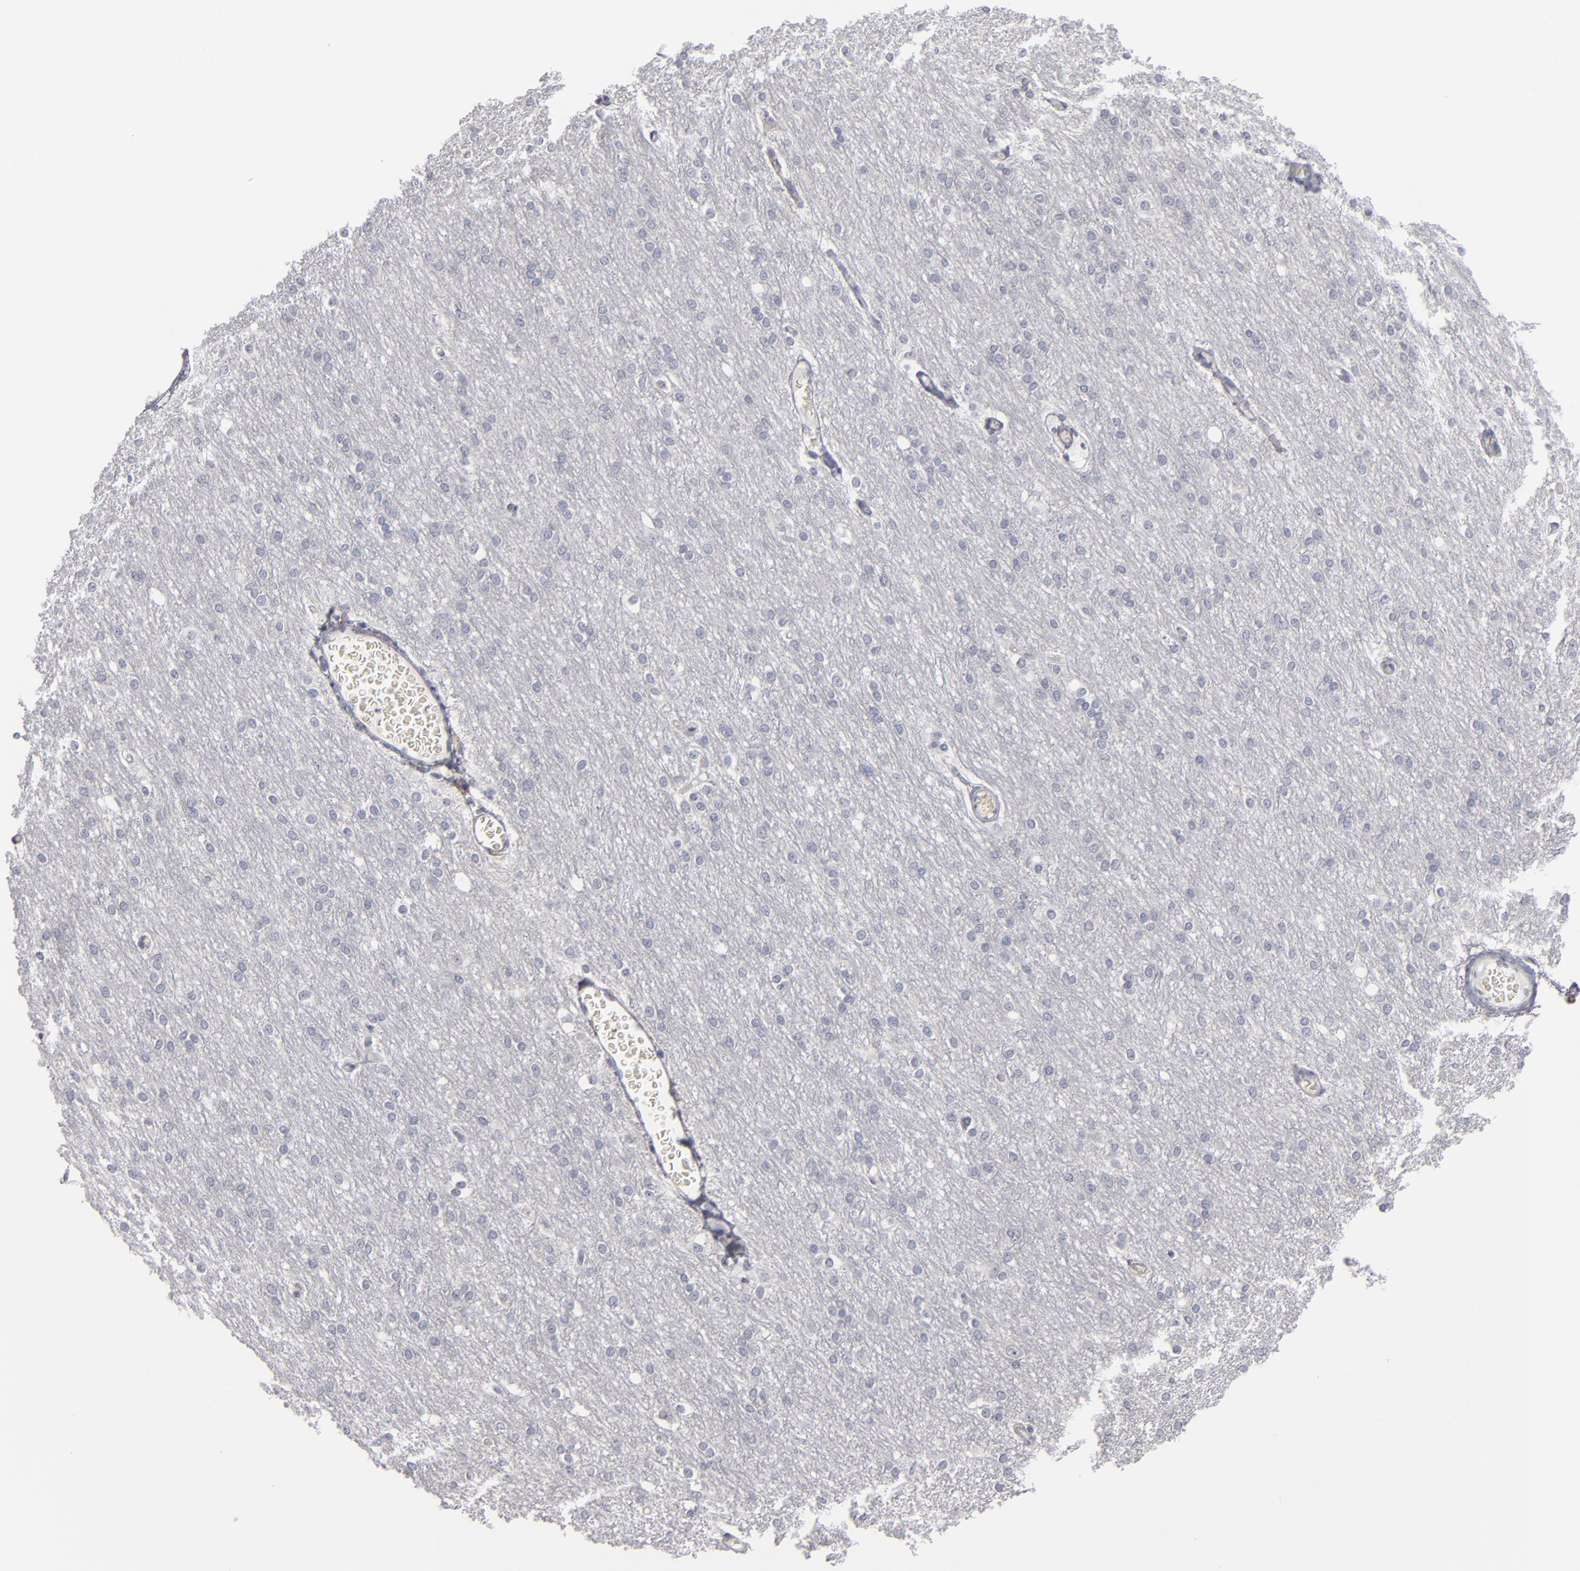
{"staining": {"intensity": "negative", "quantity": "none", "location": "none"}, "tissue": "cerebral cortex", "cell_type": "Endothelial cells", "image_type": "normal", "snomed": [{"axis": "morphology", "description": "Normal tissue, NOS"}, {"axis": "morphology", "description": "Inflammation, NOS"}, {"axis": "topography", "description": "Cerebral cortex"}], "caption": "An image of cerebral cortex stained for a protein shows no brown staining in endothelial cells. (DAB IHC with hematoxylin counter stain).", "gene": "KIAA1210", "patient": {"sex": "male", "age": 6}}